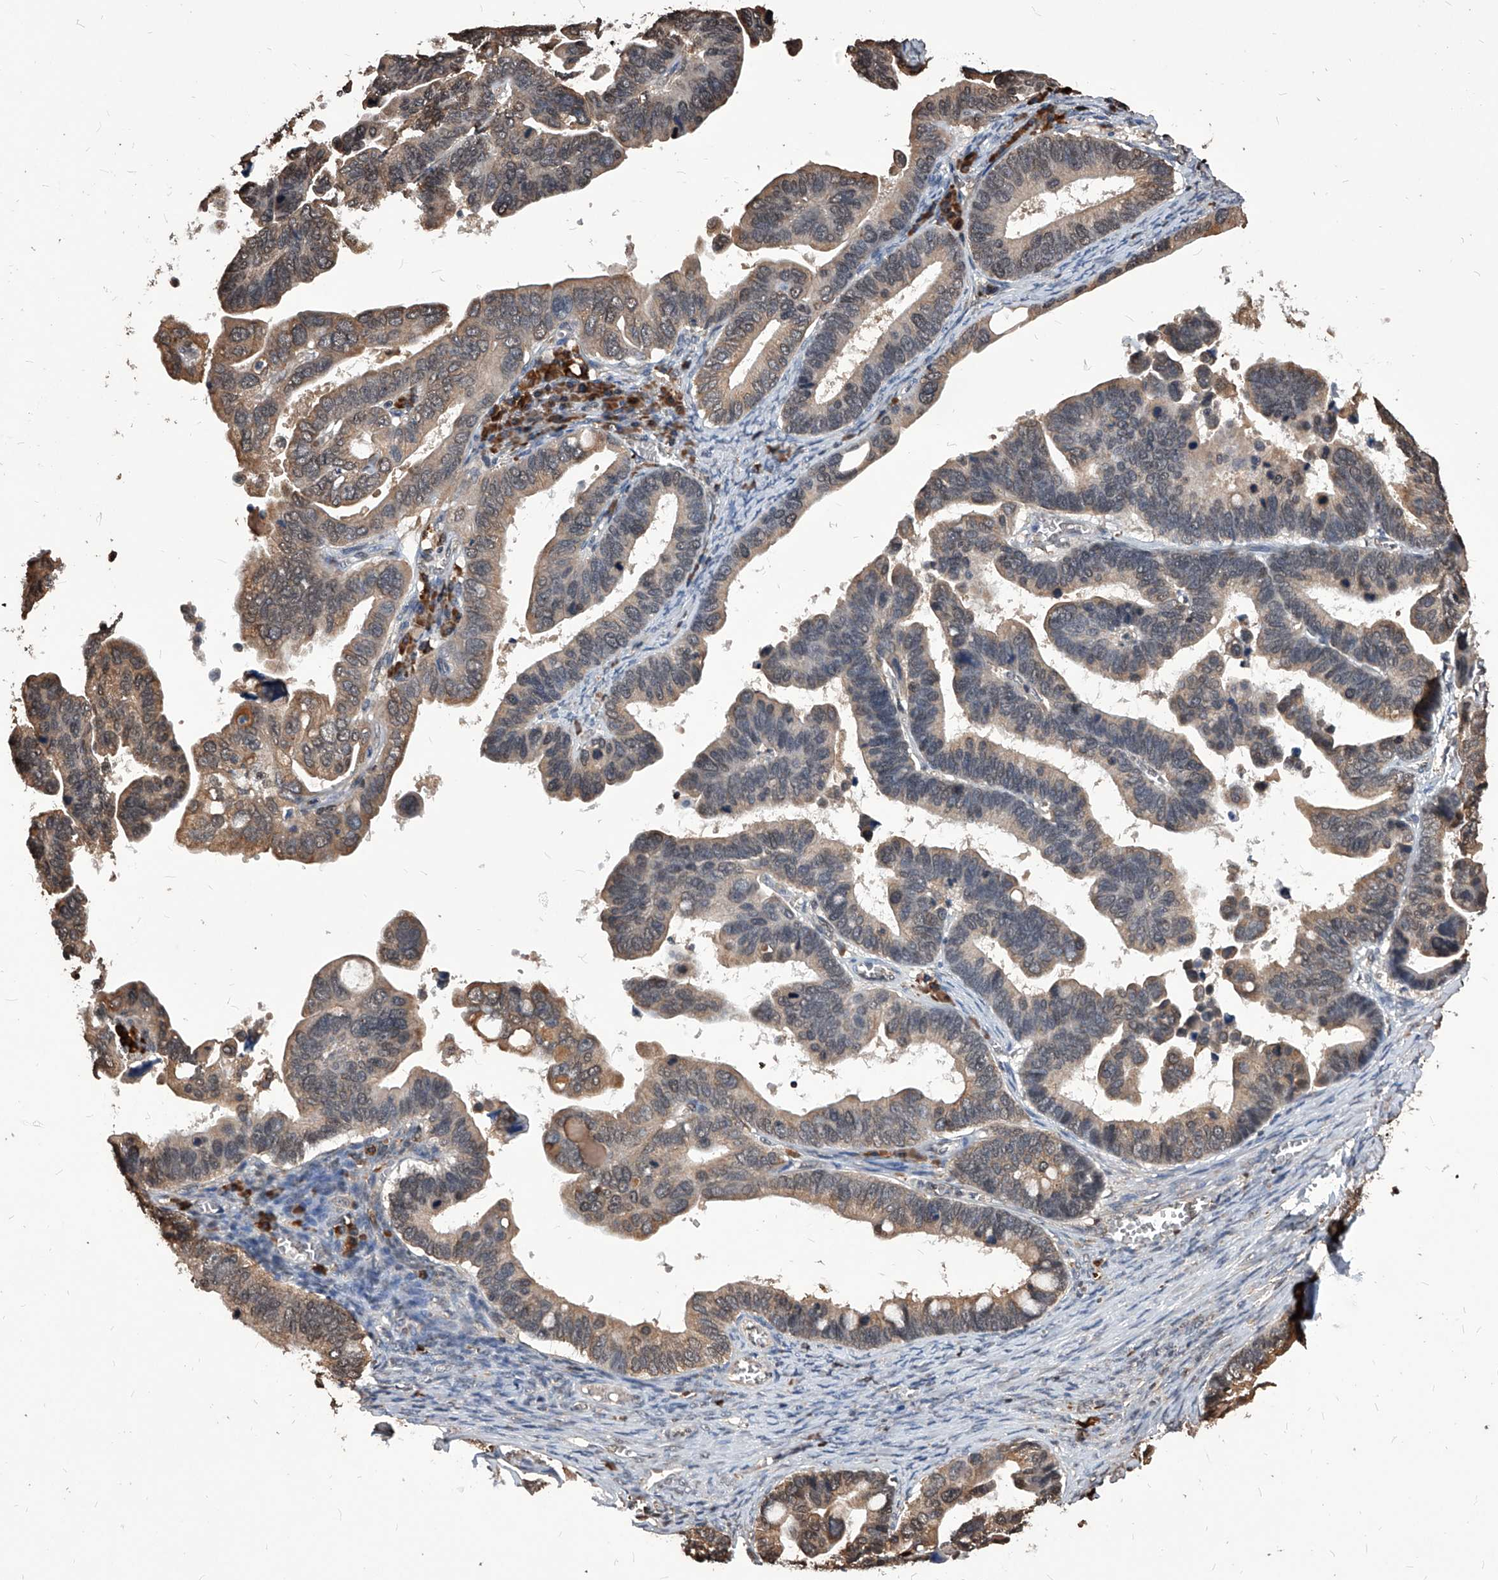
{"staining": {"intensity": "moderate", "quantity": "<25%", "location": "cytoplasmic/membranous"}, "tissue": "ovarian cancer", "cell_type": "Tumor cells", "image_type": "cancer", "snomed": [{"axis": "morphology", "description": "Cystadenocarcinoma, serous, NOS"}, {"axis": "topography", "description": "Ovary"}], "caption": "Human ovarian serous cystadenocarcinoma stained with a brown dye shows moderate cytoplasmic/membranous positive staining in approximately <25% of tumor cells.", "gene": "ID1", "patient": {"sex": "female", "age": 56}}